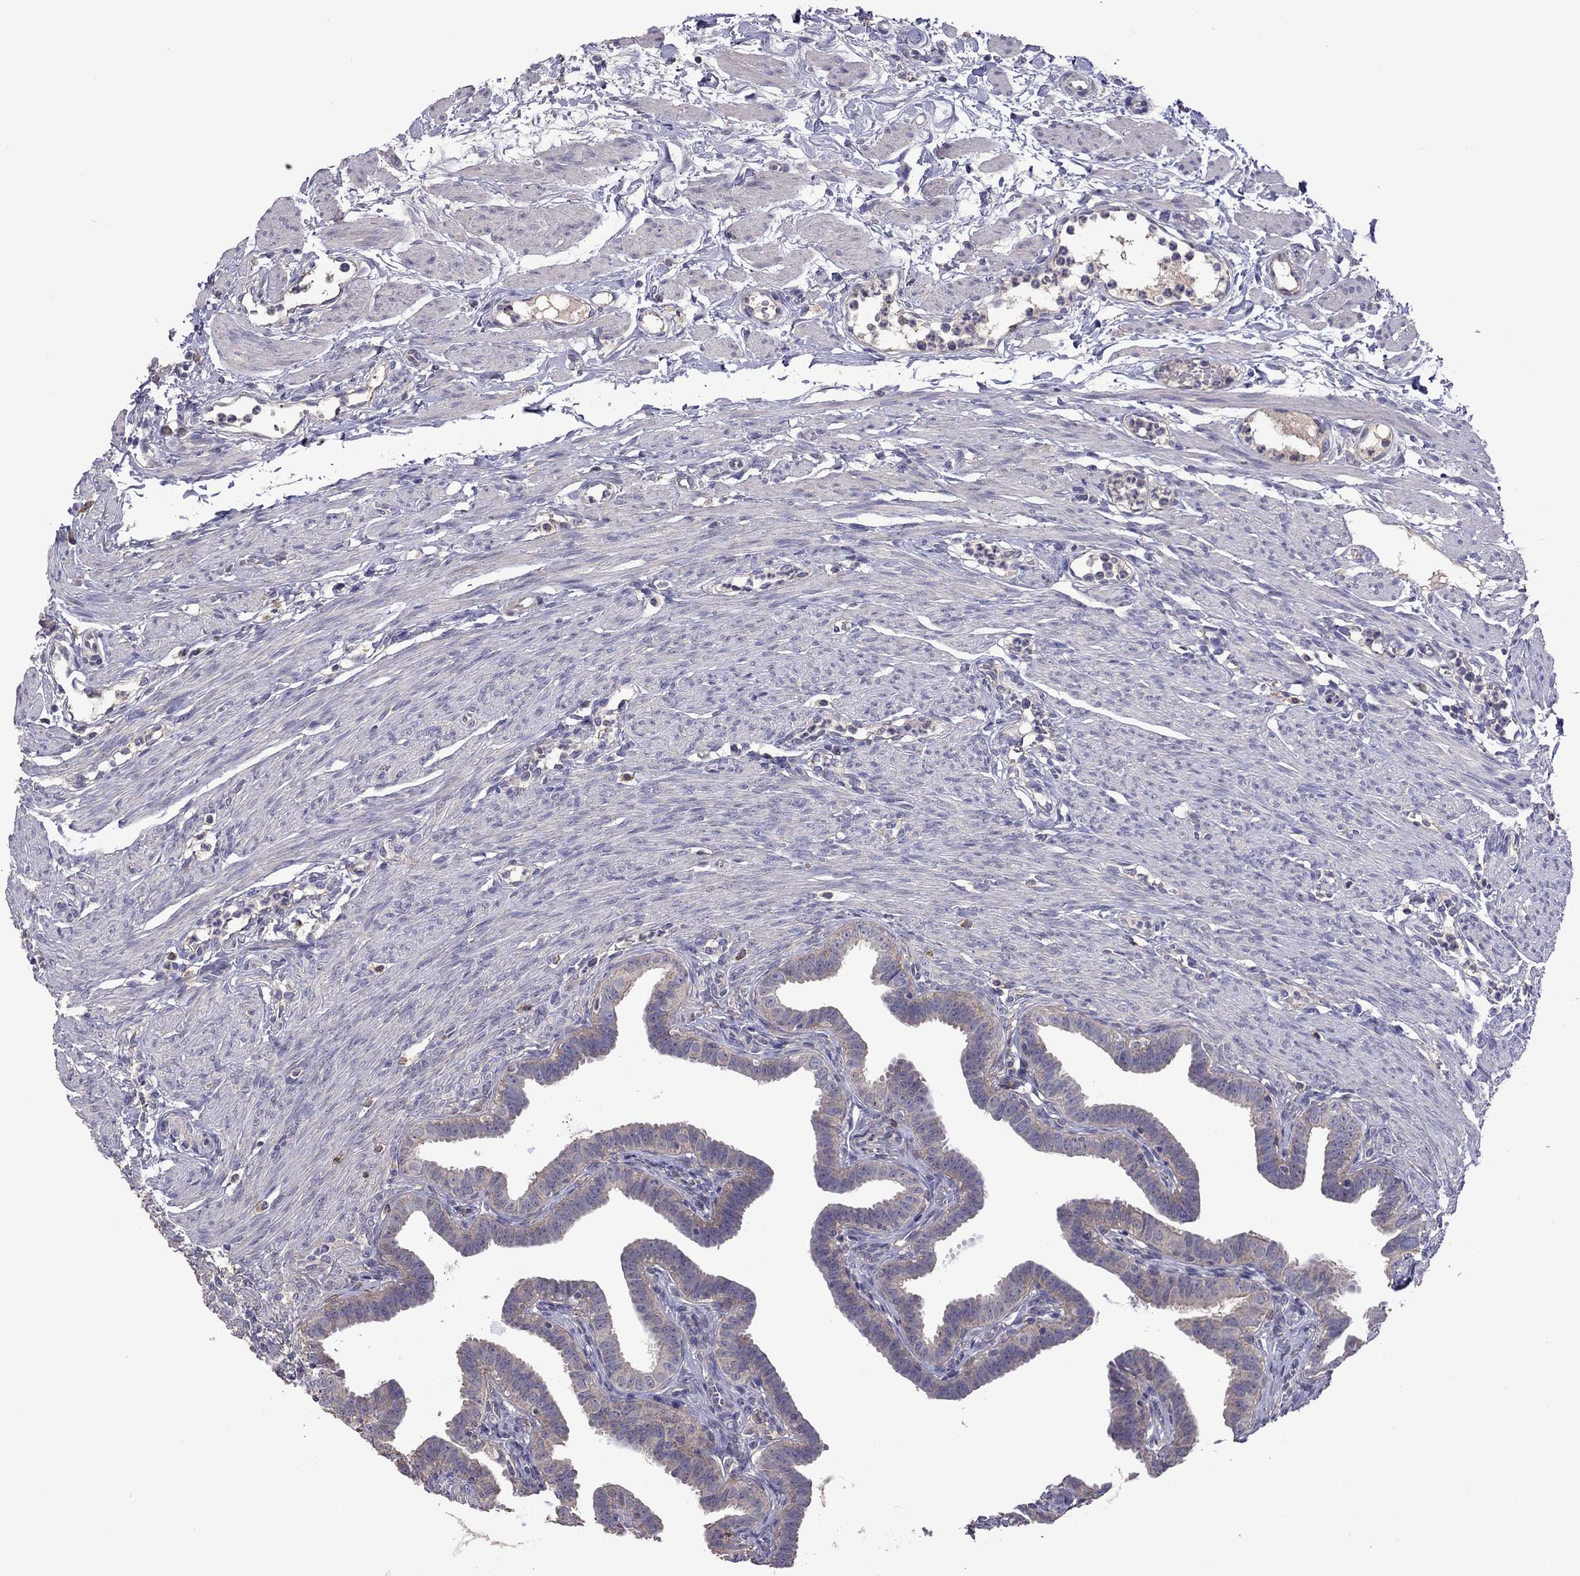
{"staining": {"intensity": "weak", "quantity": ">75%", "location": "cytoplasmic/membranous"}, "tissue": "fallopian tube", "cell_type": "Glandular cells", "image_type": "normal", "snomed": [{"axis": "morphology", "description": "Normal tissue, NOS"}, {"axis": "topography", "description": "Fallopian tube"}, {"axis": "topography", "description": "Ovary"}], "caption": "Weak cytoplasmic/membranous protein expression is seen in about >75% of glandular cells in fallopian tube. (brown staining indicates protein expression, while blue staining denotes nuclei).", "gene": "RTP5", "patient": {"sex": "female", "age": 33}}